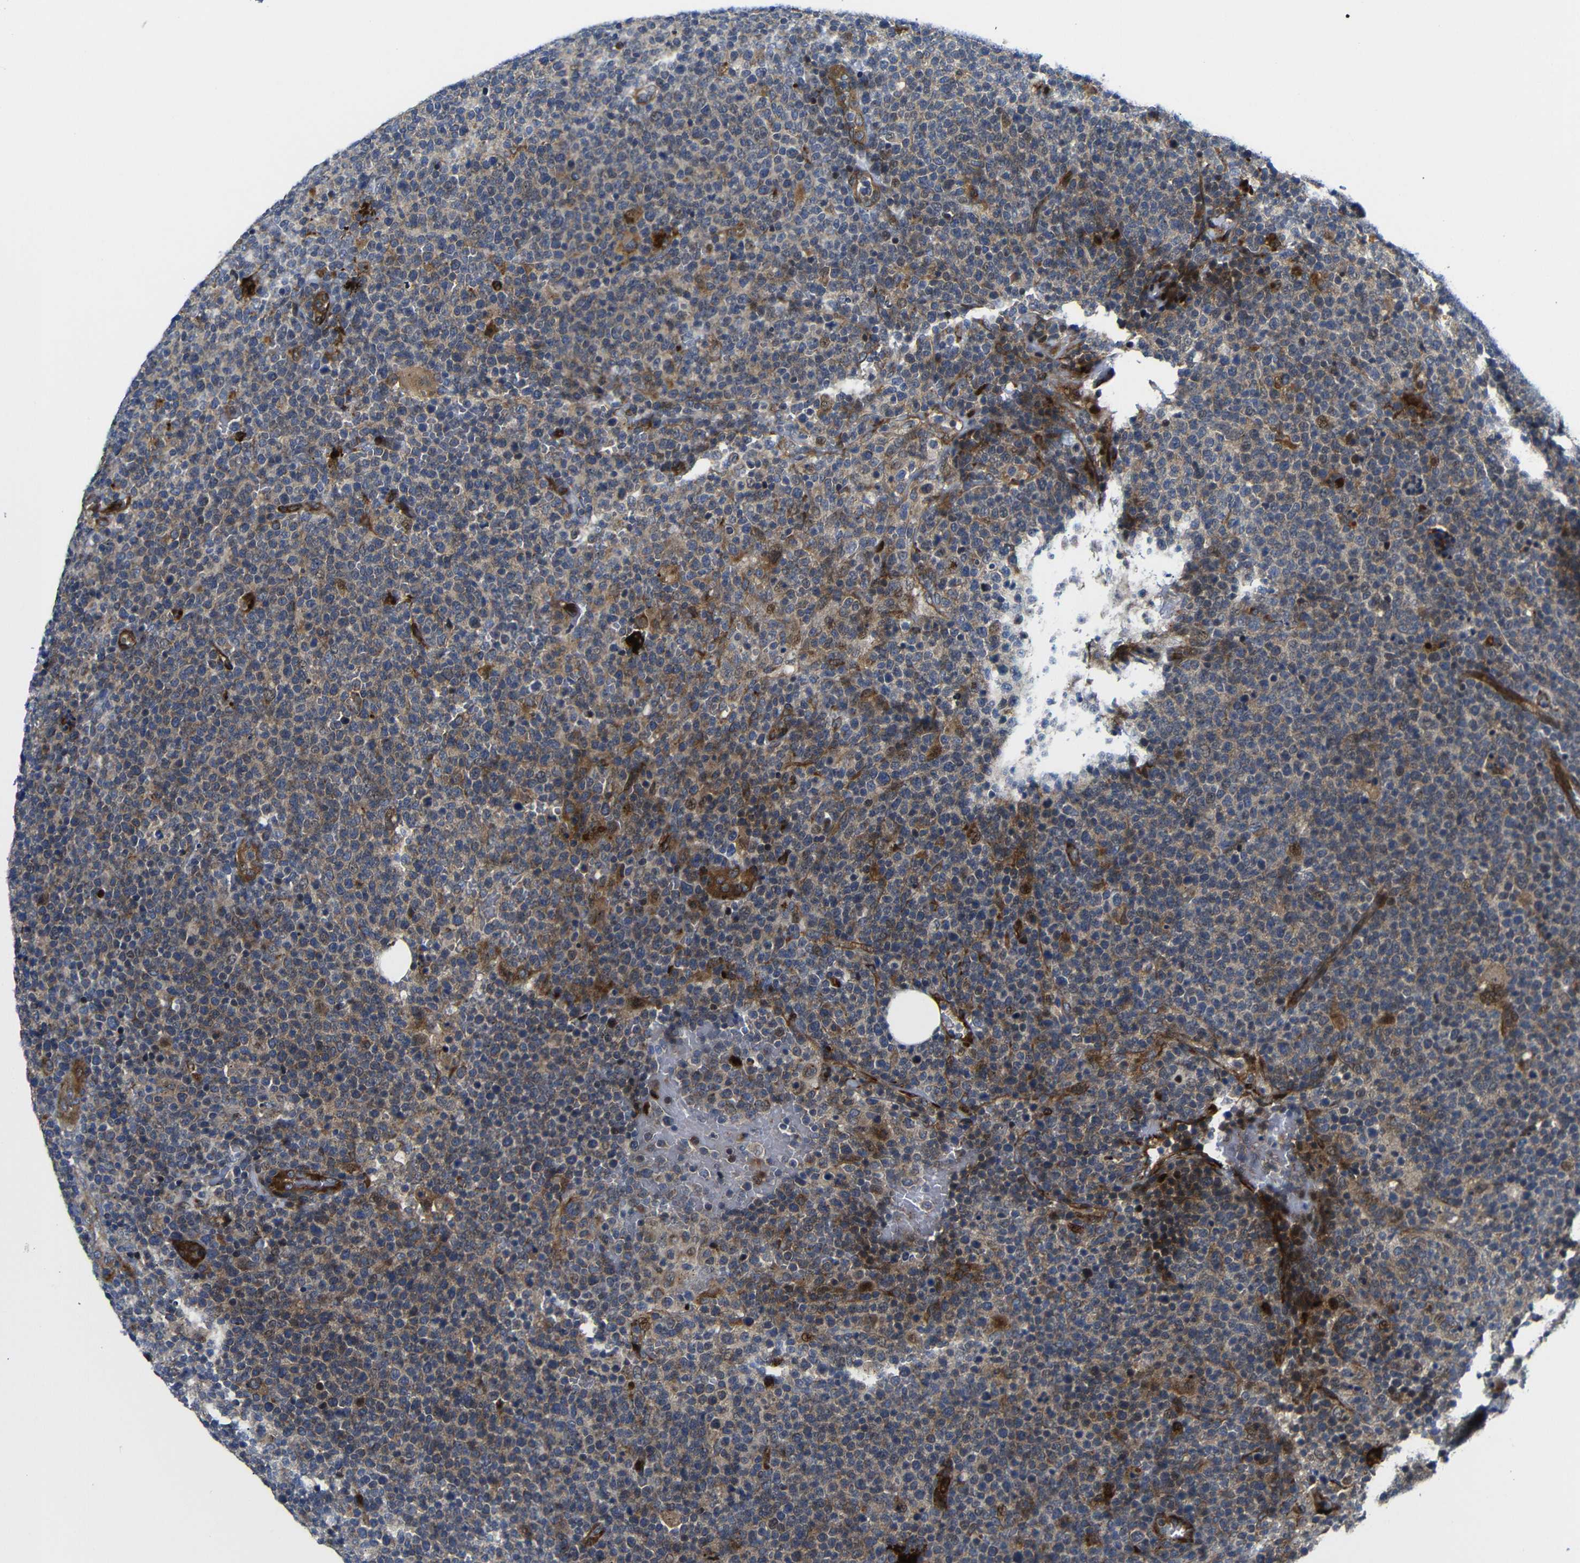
{"staining": {"intensity": "moderate", "quantity": "25%-75%", "location": "cytoplasmic/membranous"}, "tissue": "lymphoma", "cell_type": "Tumor cells", "image_type": "cancer", "snomed": [{"axis": "morphology", "description": "Malignant lymphoma, non-Hodgkin's type, High grade"}, {"axis": "topography", "description": "Lymph node"}], "caption": "DAB (3,3'-diaminobenzidine) immunohistochemical staining of lymphoma displays moderate cytoplasmic/membranous protein staining in about 25%-75% of tumor cells.", "gene": "PARP14", "patient": {"sex": "male", "age": 61}}